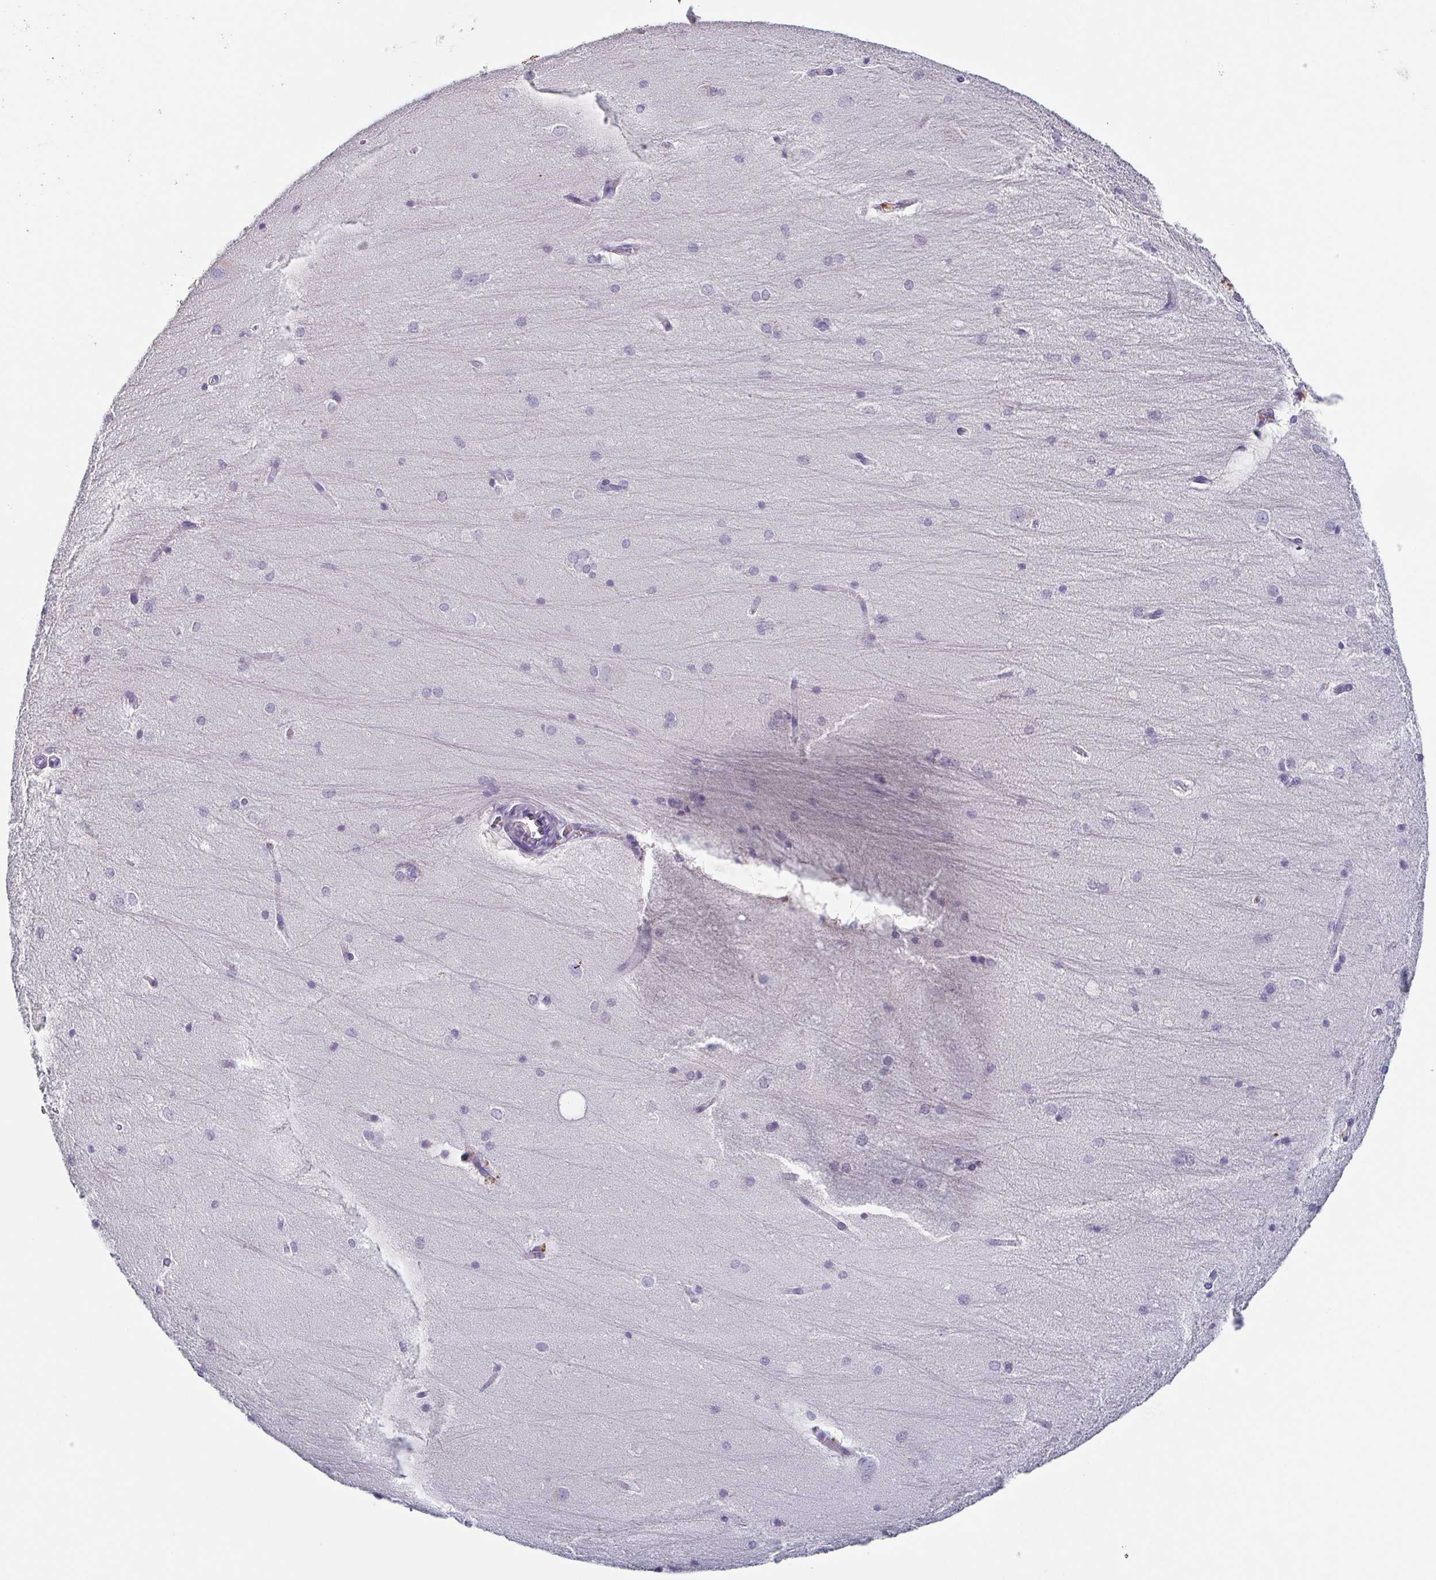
{"staining": {"intensity": "negative", "quantity": "none", "location": "none"}, "tissue": "hippocampus", "cell_type": "Glial cells", "image_type": "normal", "snomed": [{"axis": "morphology", "description": "Normal tissue, NOS"}, {"axis": "topography", "description": "Cerebral cortex"}, {"axis": "topography", "description": "Hippocampus"}], "caption": "This is an IHC histopathology image of normal hippocampus. There is no staining in glial cells.", "gene": "ITLN1", "patient": {"sex": "female", "age": 19}}